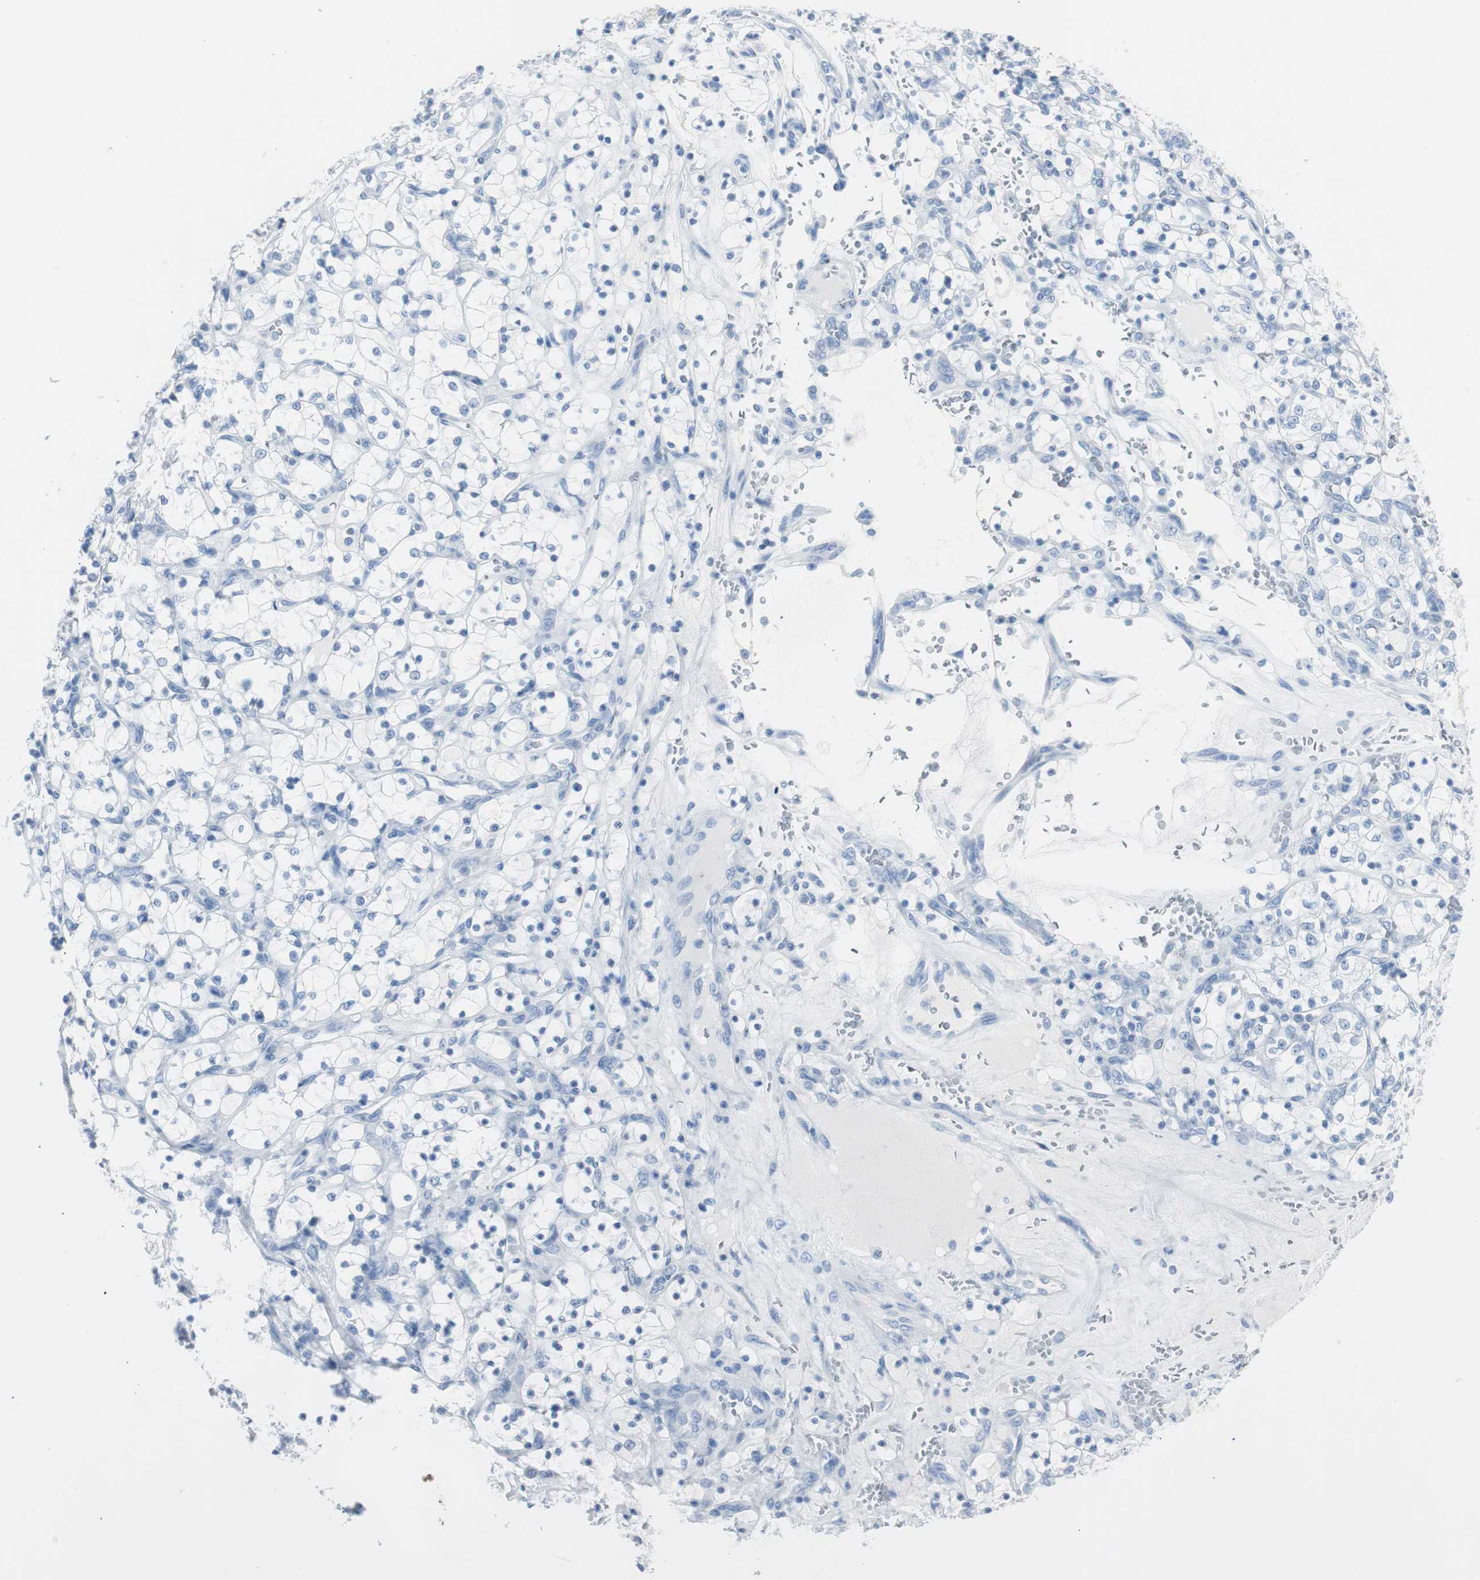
{"staining": {"intensity": "negative", "quantity": "none", "location": "none"}, "tissue": "renal cancer", "cell_type": "Tumor cells", "image_type": "cancer", "snomed": [{"axis": "morphology", "description": "Adenocarcinoma, NOS"}, {"axis": "topography", "description": "Kidney"}], "caption": "A high-resolution image shows immunohistochemistry (IHC) staining of renal cancer, which exhibits no significant staining in tumor cells.", "gene": "S100A7", "patient": {"sex": "female", "age": 69}}